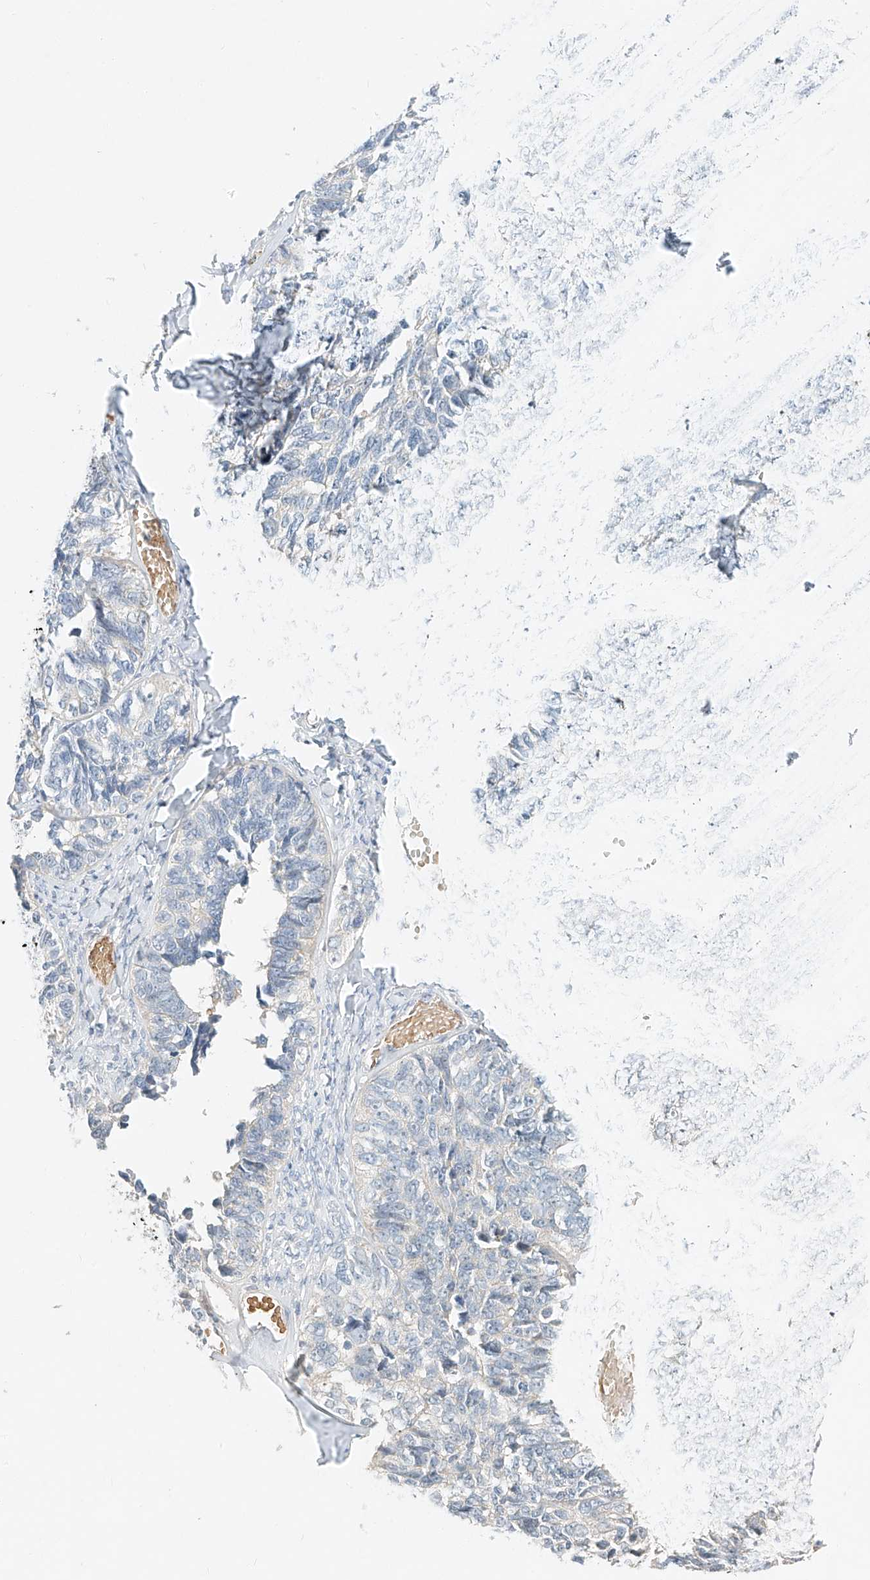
{"staining": {"intensity": "negative", "quantity": "none", "location": "none"}, "tissue": "ovarian cancer", "cell_type": "Tumor cells", "image_type": "cancer", "snomed": [{"axis": "morphology", "description": "Cystadenocarcinoma, serous, NOS"}, {"axis": "topography", "description": "Ovary"}], "caption": "This is an immunohistochemistry (IHC) photomicrograph of ovarian cancer. There is no expression in tumor cells.", "gene": "SYTL3", "patient": {"sex": "female", "age": 79}}